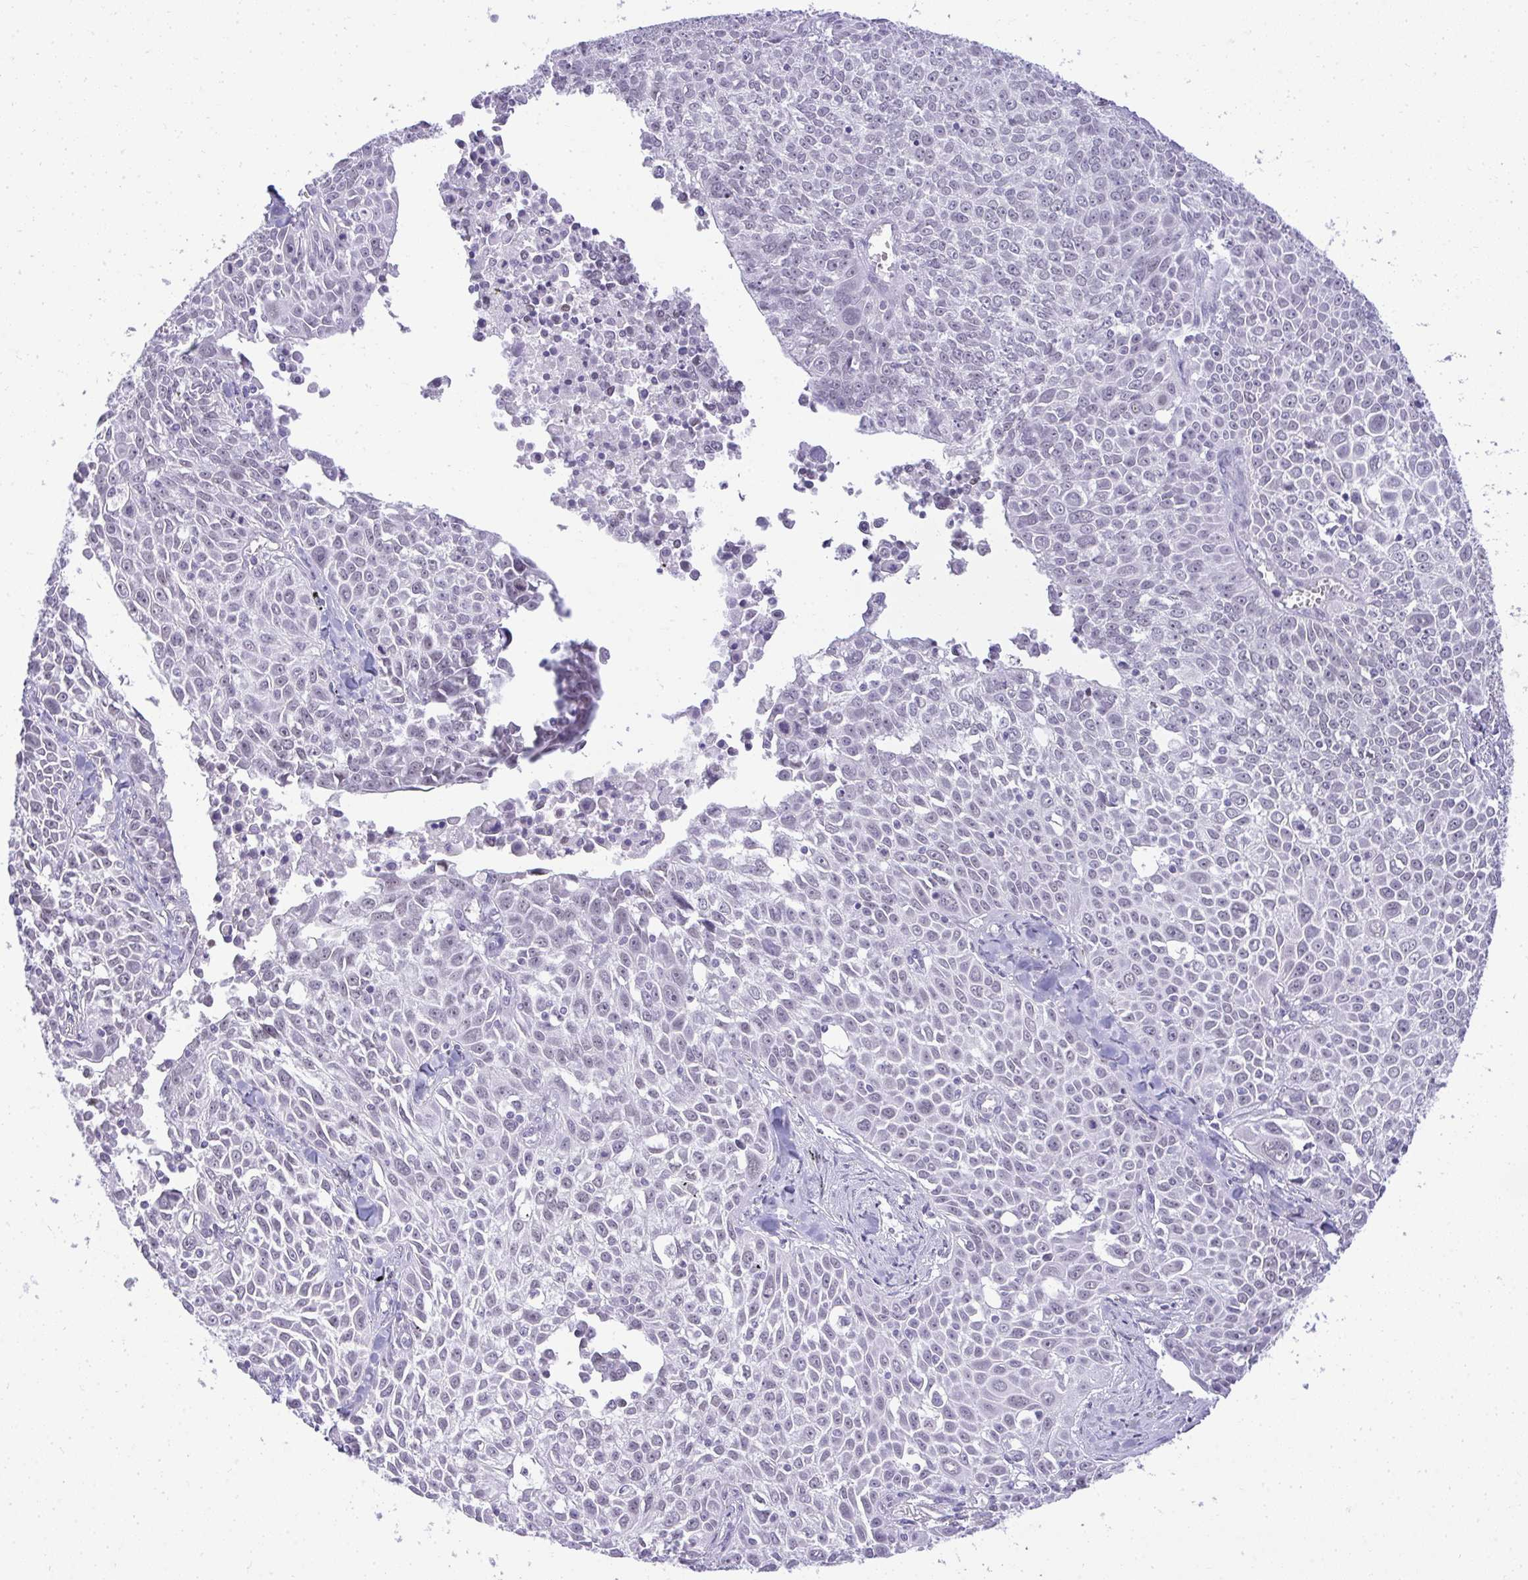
{"staining": {"intensity": "weak", "quantity": "25%-75%", "location": "nuclear"}, "tissue": "lung cancer", "cell_type": "Tumor cells", "image_type": "cancer", "snomed": [{"axis": "morphology", "description": "Squamous cell carcinoma, NOS"}, {"axis": "morphology", "description": "Squamous cell carcinoma, metastatic, NOS"}, {"axis": "topography", "description": "Lymph node"}, {"axis": "topography", "description": "Lung"}], "caption": "Human lung cancer (squamous cell carcinoma) stained with a brown dye reveals weak nuclear positive staining in approximately 25%-75% of tumor cells.", "gene": "PLA2G1B", "patient": {"sex": "female", "age": 62}}